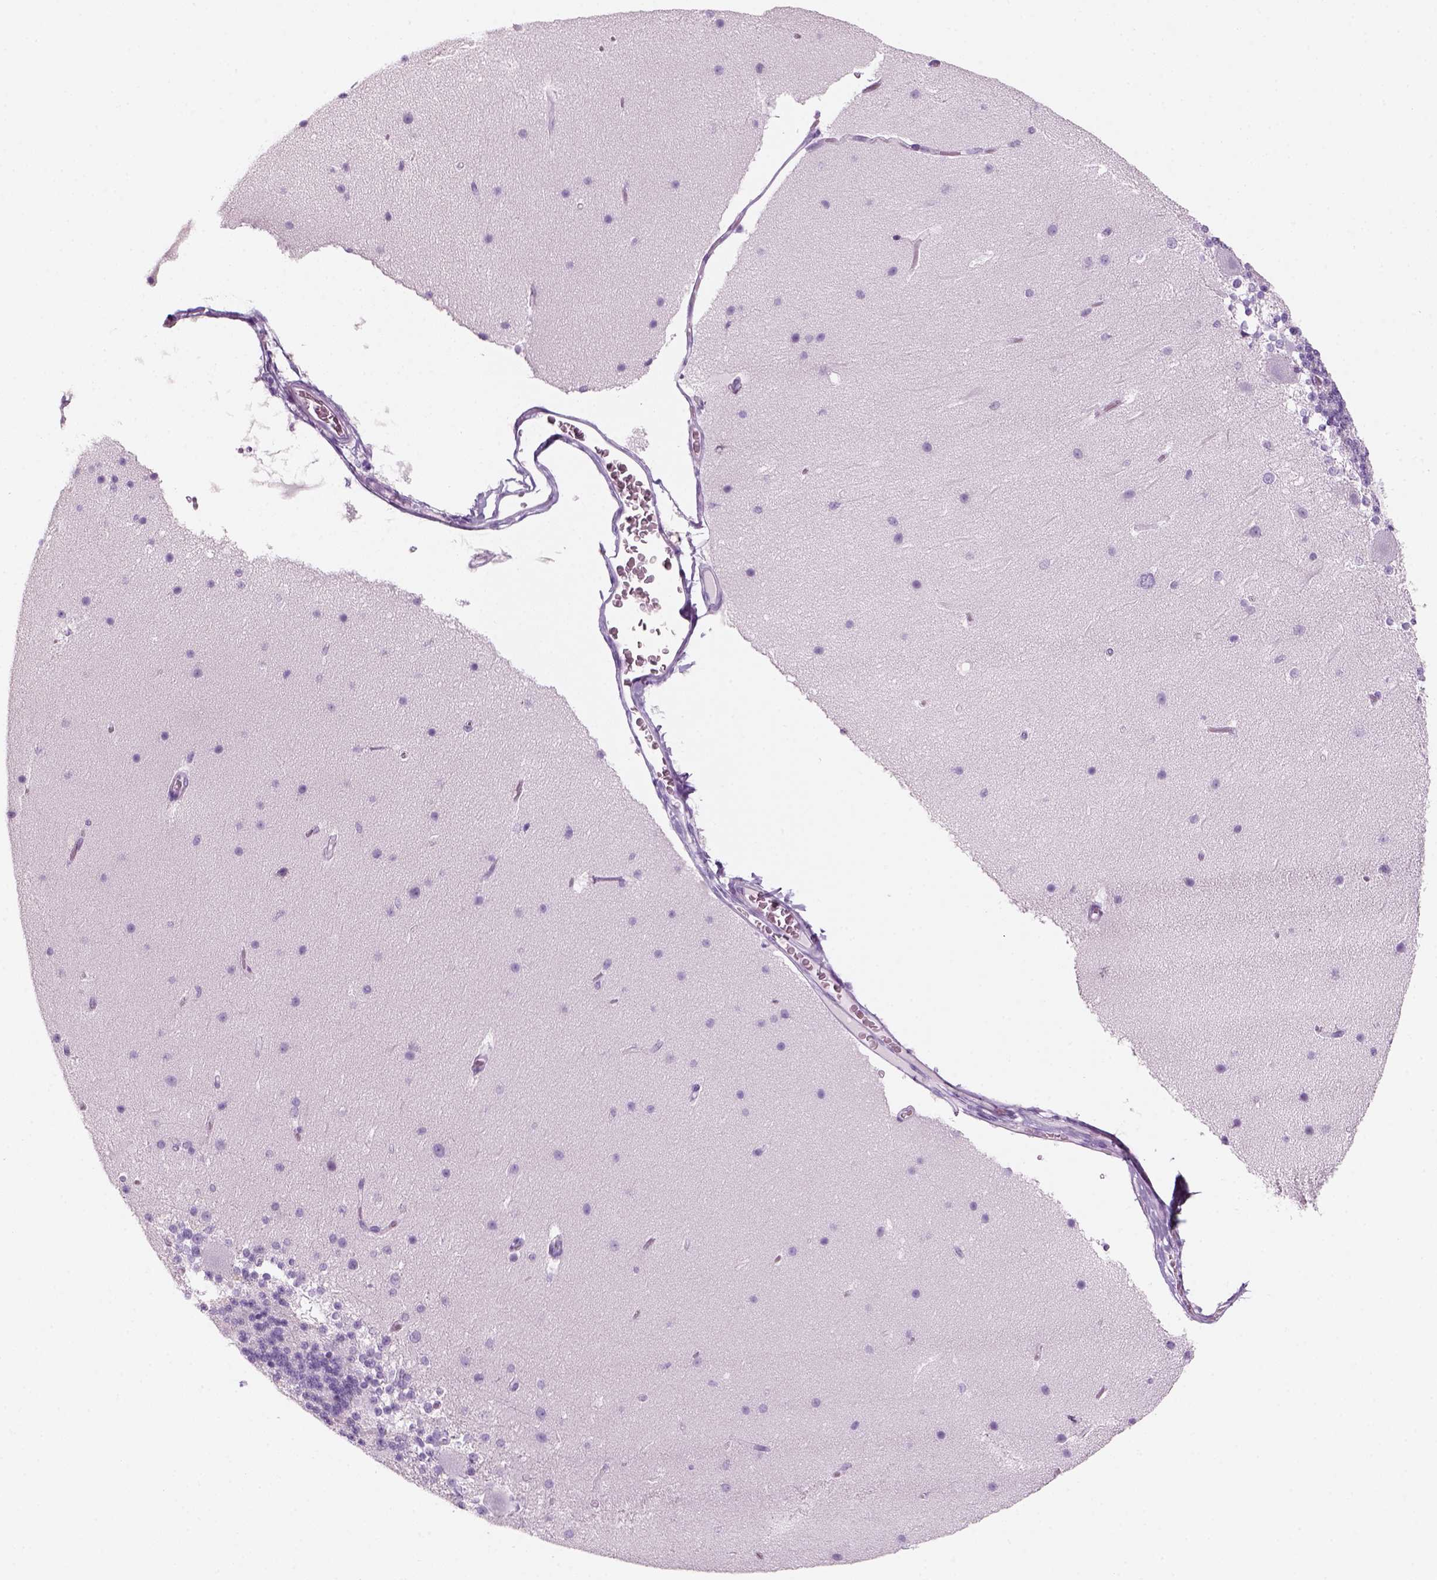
{"staining": {"intensity": "negative", "quantity": "none", "location": "none"}, "tissue": "cerebellum", "cell_type": "Cells in granular layer", "image_type": "normal", "snomed": [{"axis": "morphology", "description": "Normal tissue, NOS"}, {"axis": "topography", "description": "Cerebellum"}], "caption": "There is no significant staining in cells in granular layer of cerebellum. Nuclei are stained in blue.", "gene": "KRTAP11", "patient": {"sex": "female", "age": 19}}